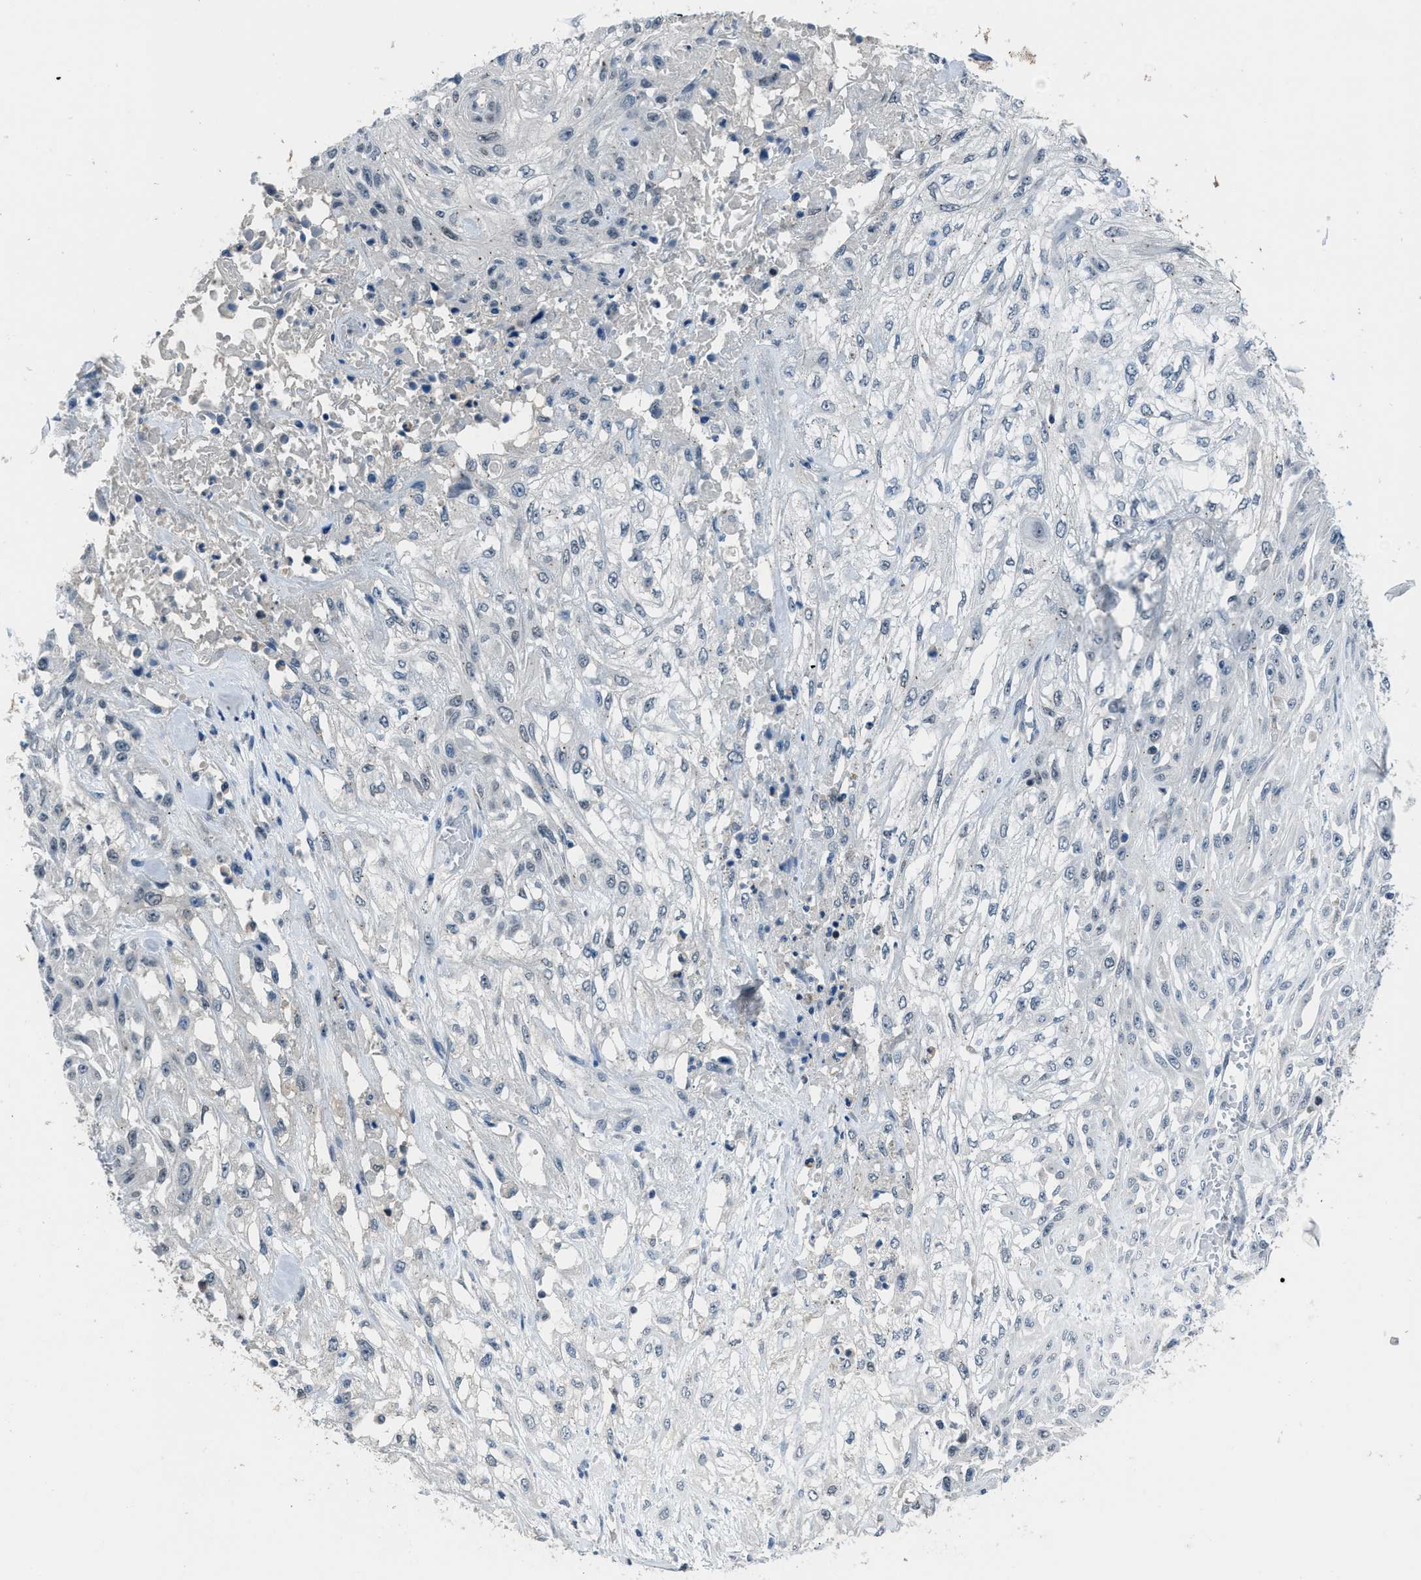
{"staining": {"intensity": "weak", "quantity": "<25%", "location": "nuclear"}, "tissue": "skin cancer", "cell_type": "Tumor cells", "image_type": "cancer", "snomed": [{"axis": "morphology", "description": "Squamous cell carcinoma, NOS"}, {"axis": "morphology", "description": "Squamous cell carcinoma, metastatic, NOS"}, {"axis": "topography", "description": "Skin"}, {"axis": "topography", "description": "Lymph node"}], "caption": "Skin cancer (metastatic squamous cell carcinoma) was stained to show a protein in brown. There is no significant expression in tumor cells.", "gene": "DUSP19", "patient": {"sex": "male", "age": 75}}